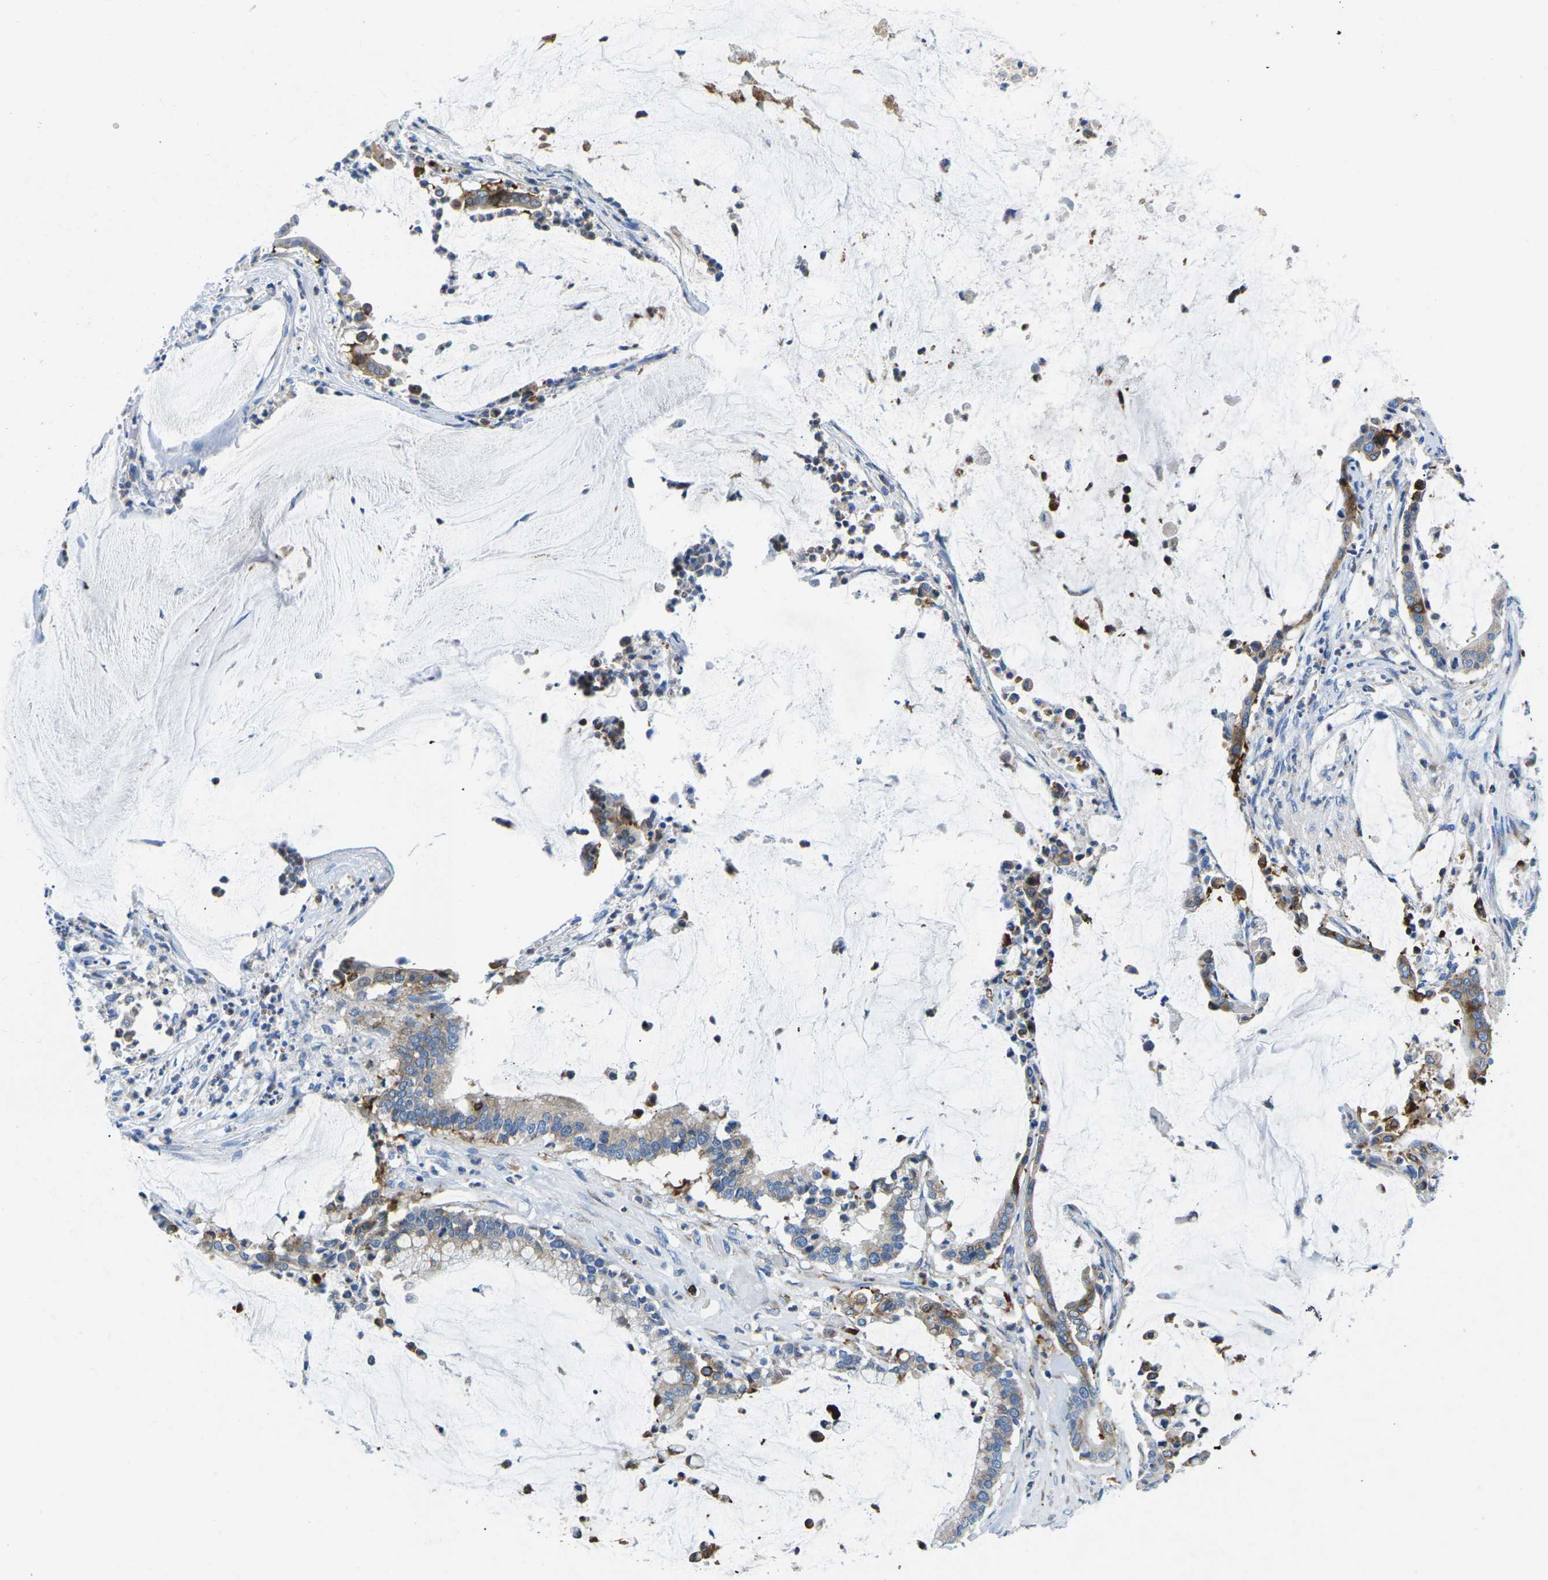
{"staining": {"intensity": "weak", "quantity": "25%-75%", "location": "cytoplasmic/membranous"}, "tissue": "pancreatic cancer", "cell_type": "Tumor cells", "image_type": "cancer", "snomed": [{"axis": "morphology", "description": "Adenocarcinoma, NOS"}, {"axis": "topography", "description": "Pancreas"}], "caption": "Weak cytoplasmic/membranous expression is identified in about 25%-75% of tumor cells in adenocarcinoma (pancreatic). Using DAB (3,3'-diaminobenzidine) (brown) and hematoxylin (blue) stains, captured at high magnification using brightfield microscopy.", "gene": "MC4R", "patient": {"sex": "male", "age": 41}}